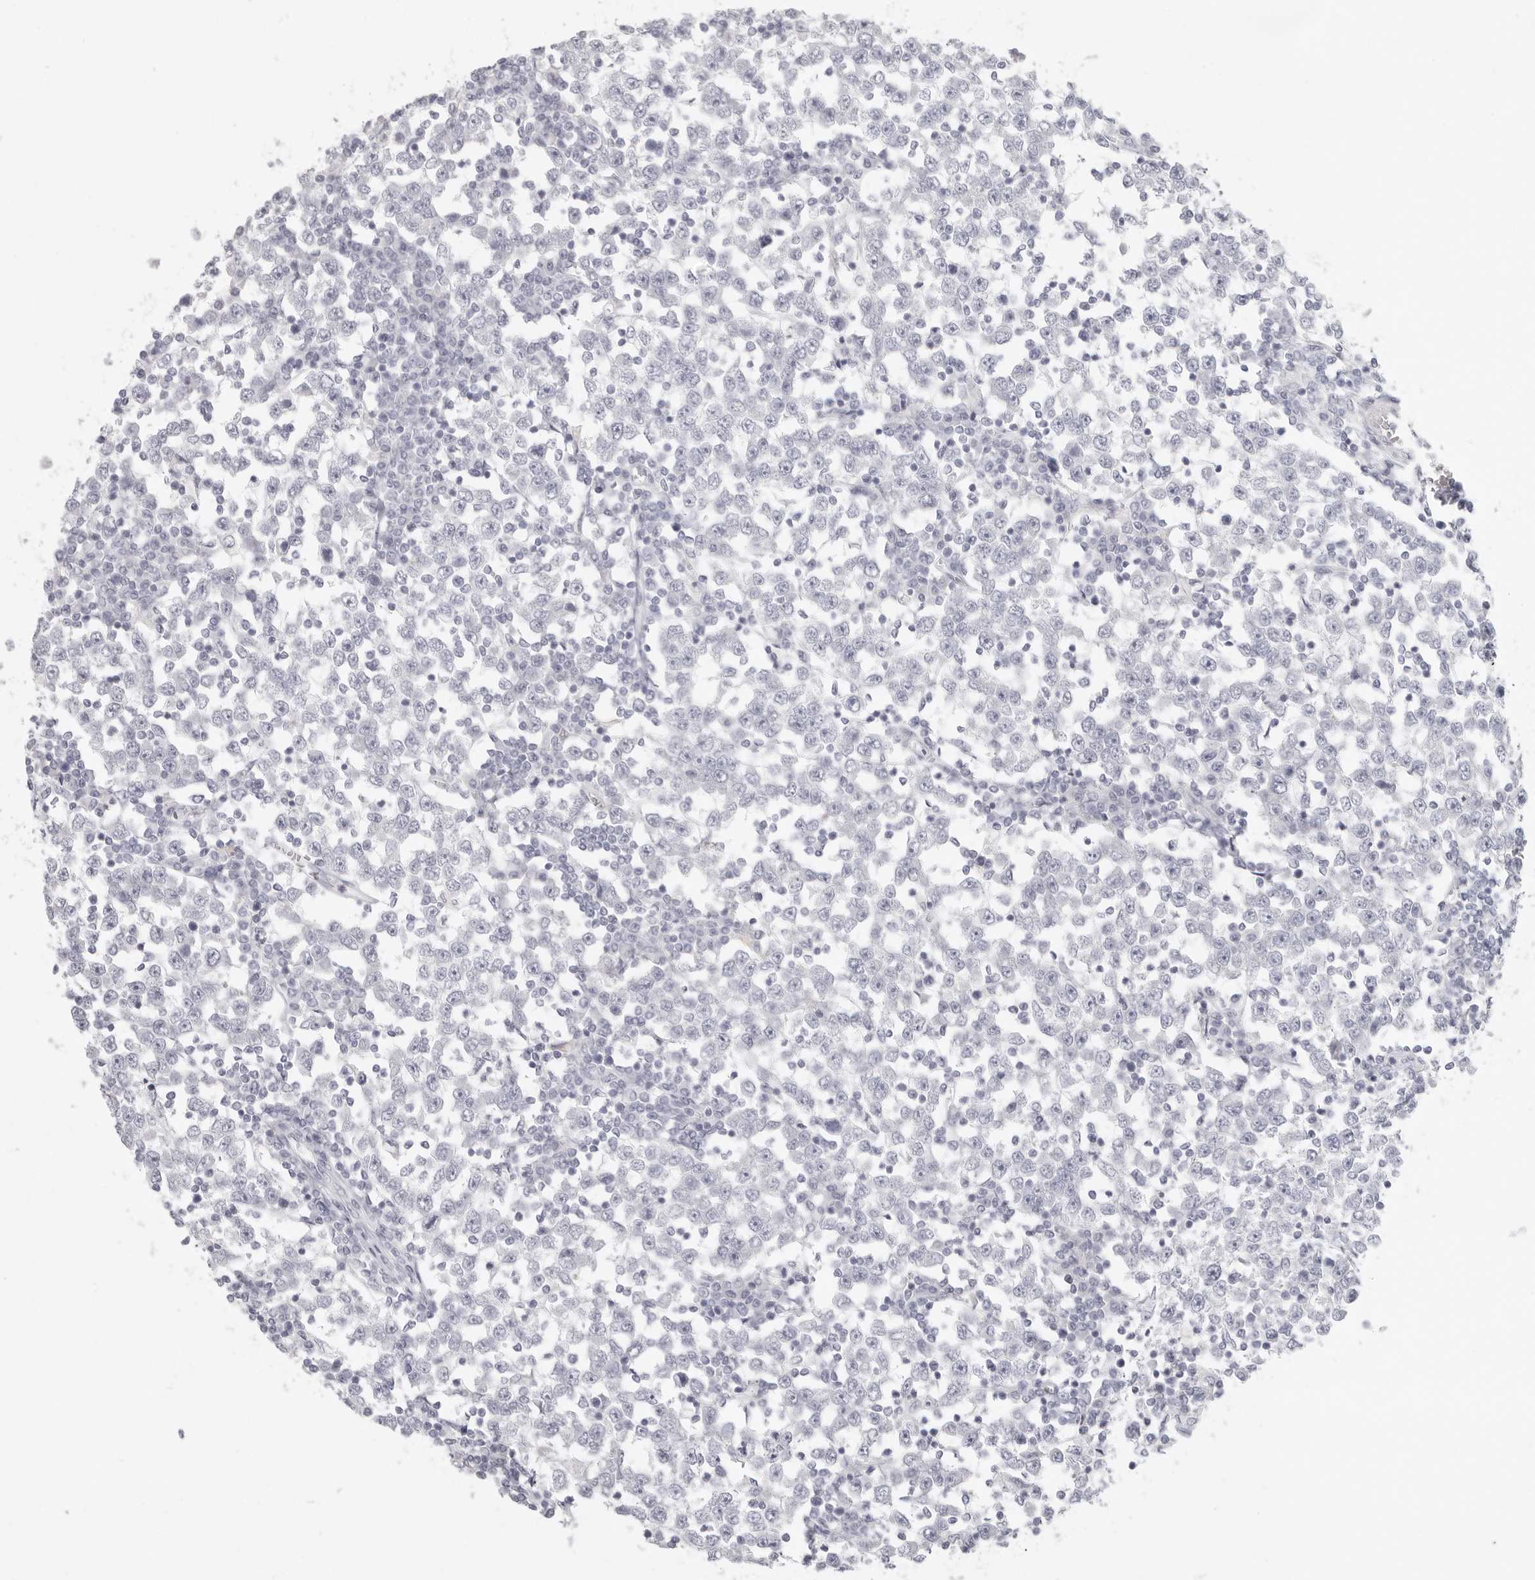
{"staining": {"intensity": "negative", "quantity": "none", "location": "none"}, "tissue": "testis cancer", "cell_type": "Tumor cells", "image_type": "cancer", "snomed": [{"axis": "morphology", "description": "Seminoma, NOS"}, {"axis": "topography", "description": "Testis"}], "caption": "High power microscopy photomicrograph of an immunohistochemistry (IHC) photomicrograph of seminoma (testis), revealing no significant expression in tumor cells.", "gene": "RXFP1", "patient": {"sex": "male", "age": 65}}